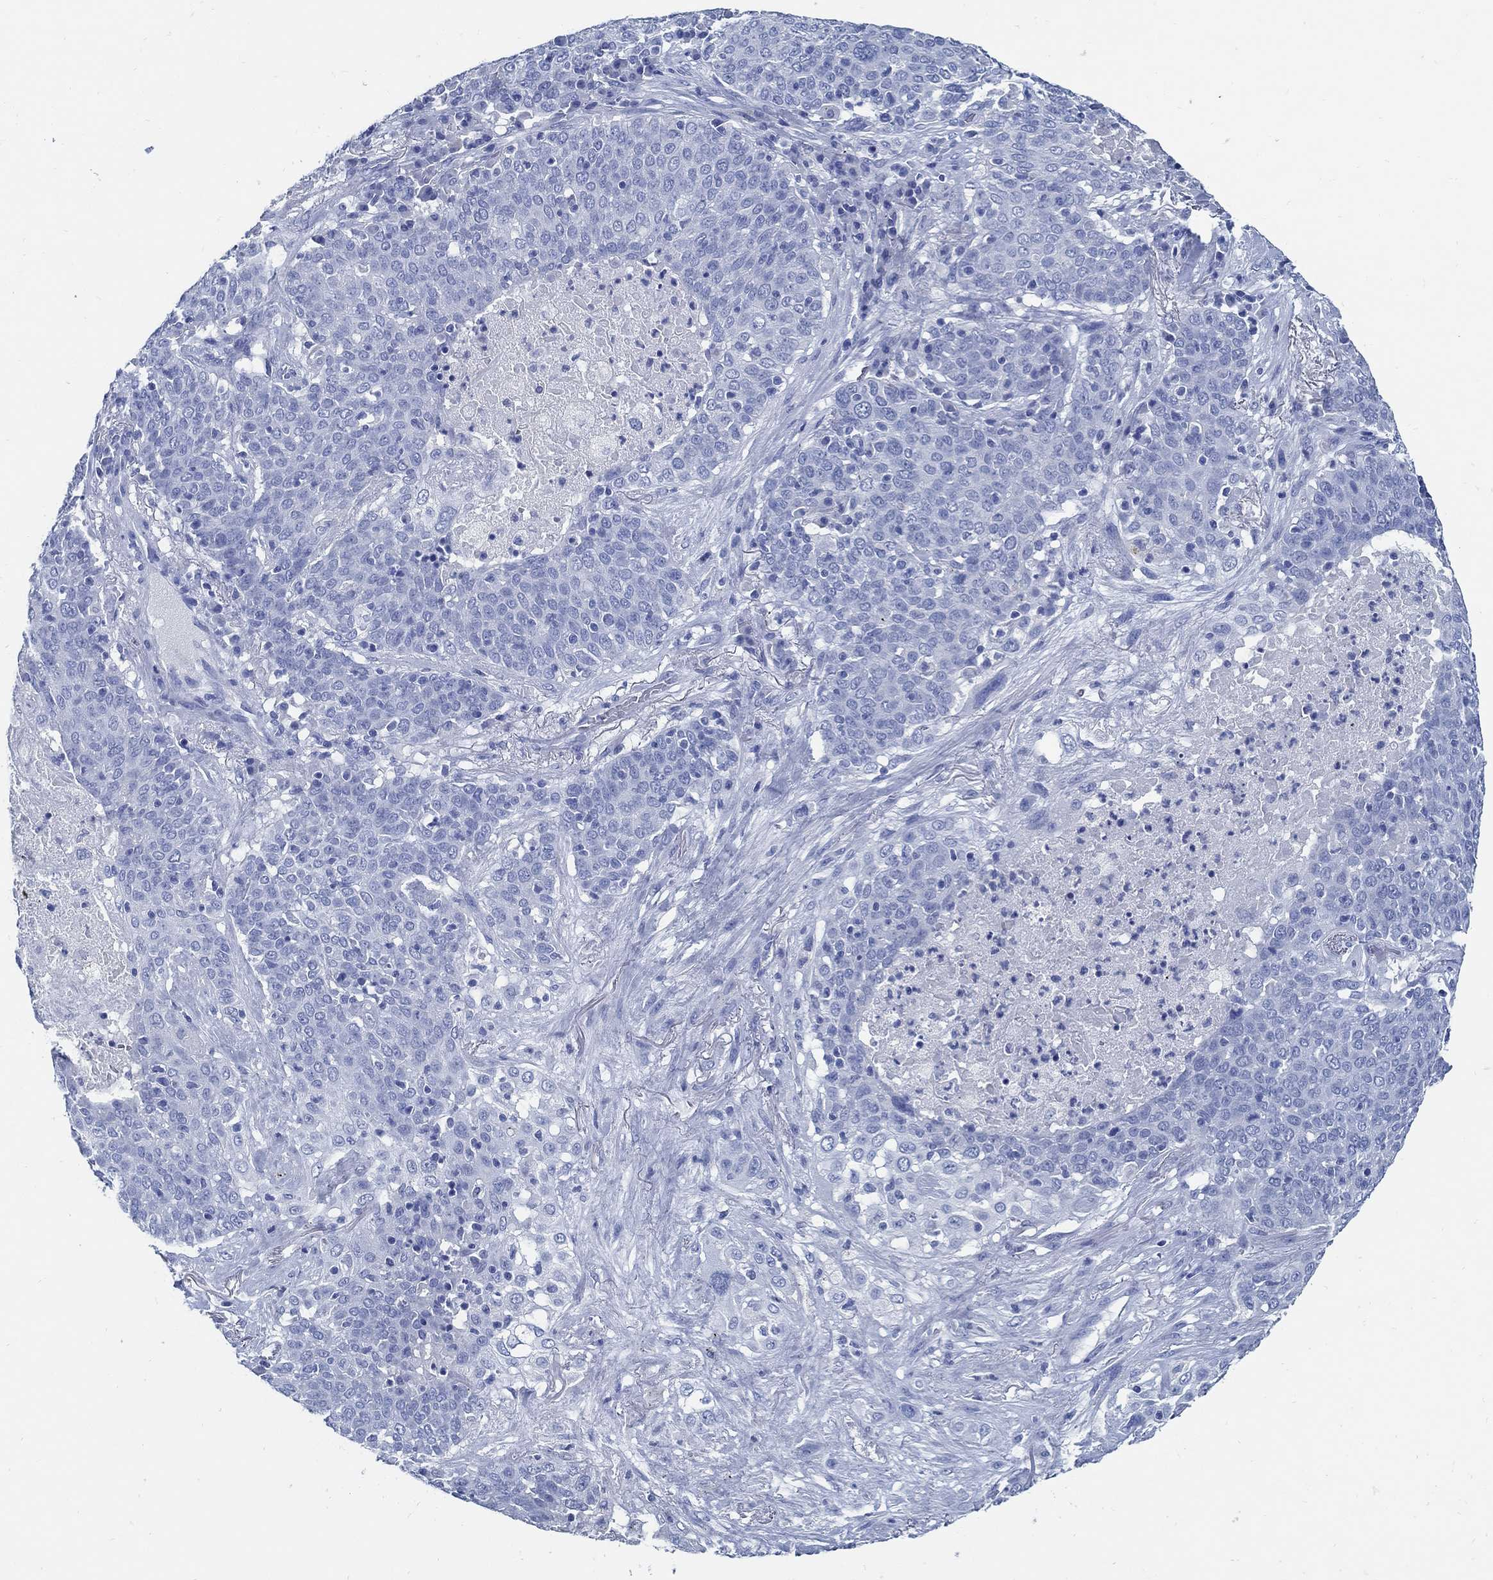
{"staining": {"intensity": "negative", "quantity": "none", "location": "none"}, "tissue": "lung cancer", "cell_type": "Tumor cells", "image_type": "cancer", "snomed": [{"axis": "morphology", "description": "Squamous cell carcinoma, NOS"}, {"axis": "topography", "description": "Lung"}], "caption": "Squamous cell carcinoma (lung) stained for a protein using immunohistochemistry shows no positivity tumor cells.", "gene": "SLC45A1", "patient": {"sex": "male", "age": 82}}